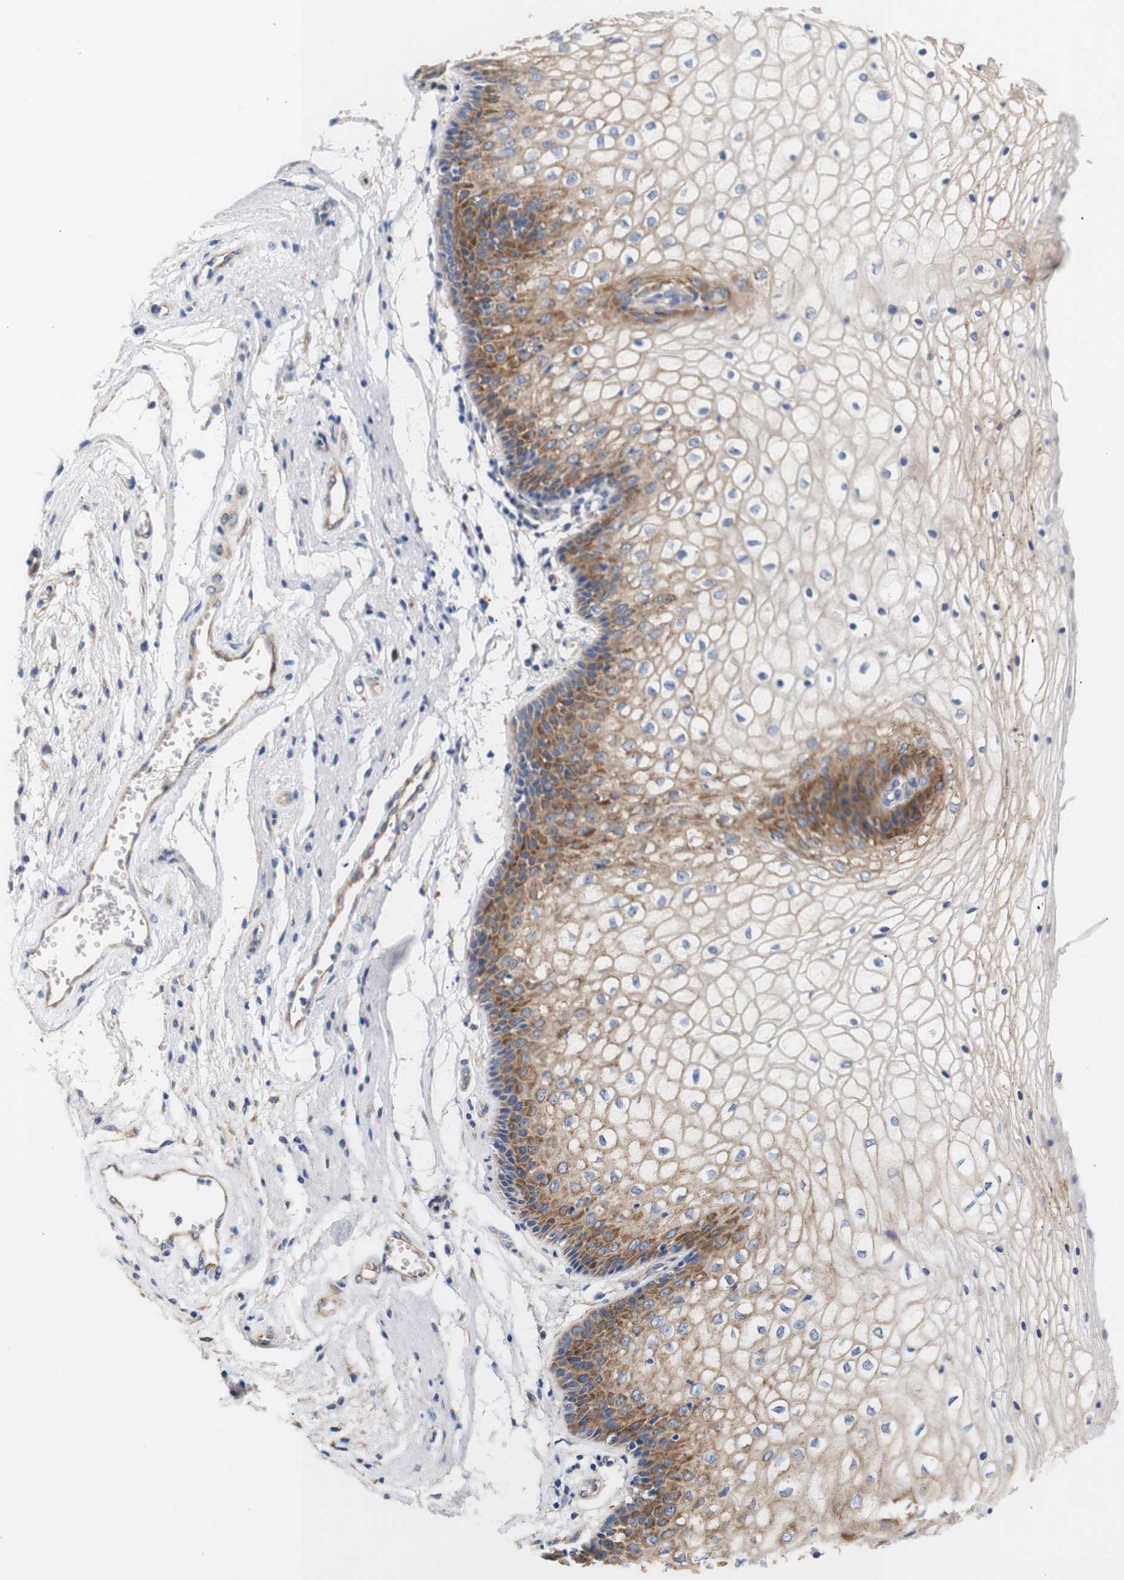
{"staining": {"intensity": "moderate", "quantity": "25%-75%", "location": "cytoplasmic/membranous"}, "tissue": "vagina", "cell_type": "Squamous epithelial cells", "image_type": "normal", "snomed": [{"axis": "morphology", "description": "Normal tissue, NOS"}, {"axis": "topography", "description": "Vagina"}], "caption": "Immunohistochemistry (IHC) image of unremarkable vagina: human vagina stained using immunohistochemistry (IHC) exhibits medium levels of moderate protein expression localized specifically in the cytoplasmic/membranous of squamous epithelial cells, appearing as a cytoplasmic/membranous brown color.", "gene": "TRIM5", "patient": {"sex": "female", "age": 34}}